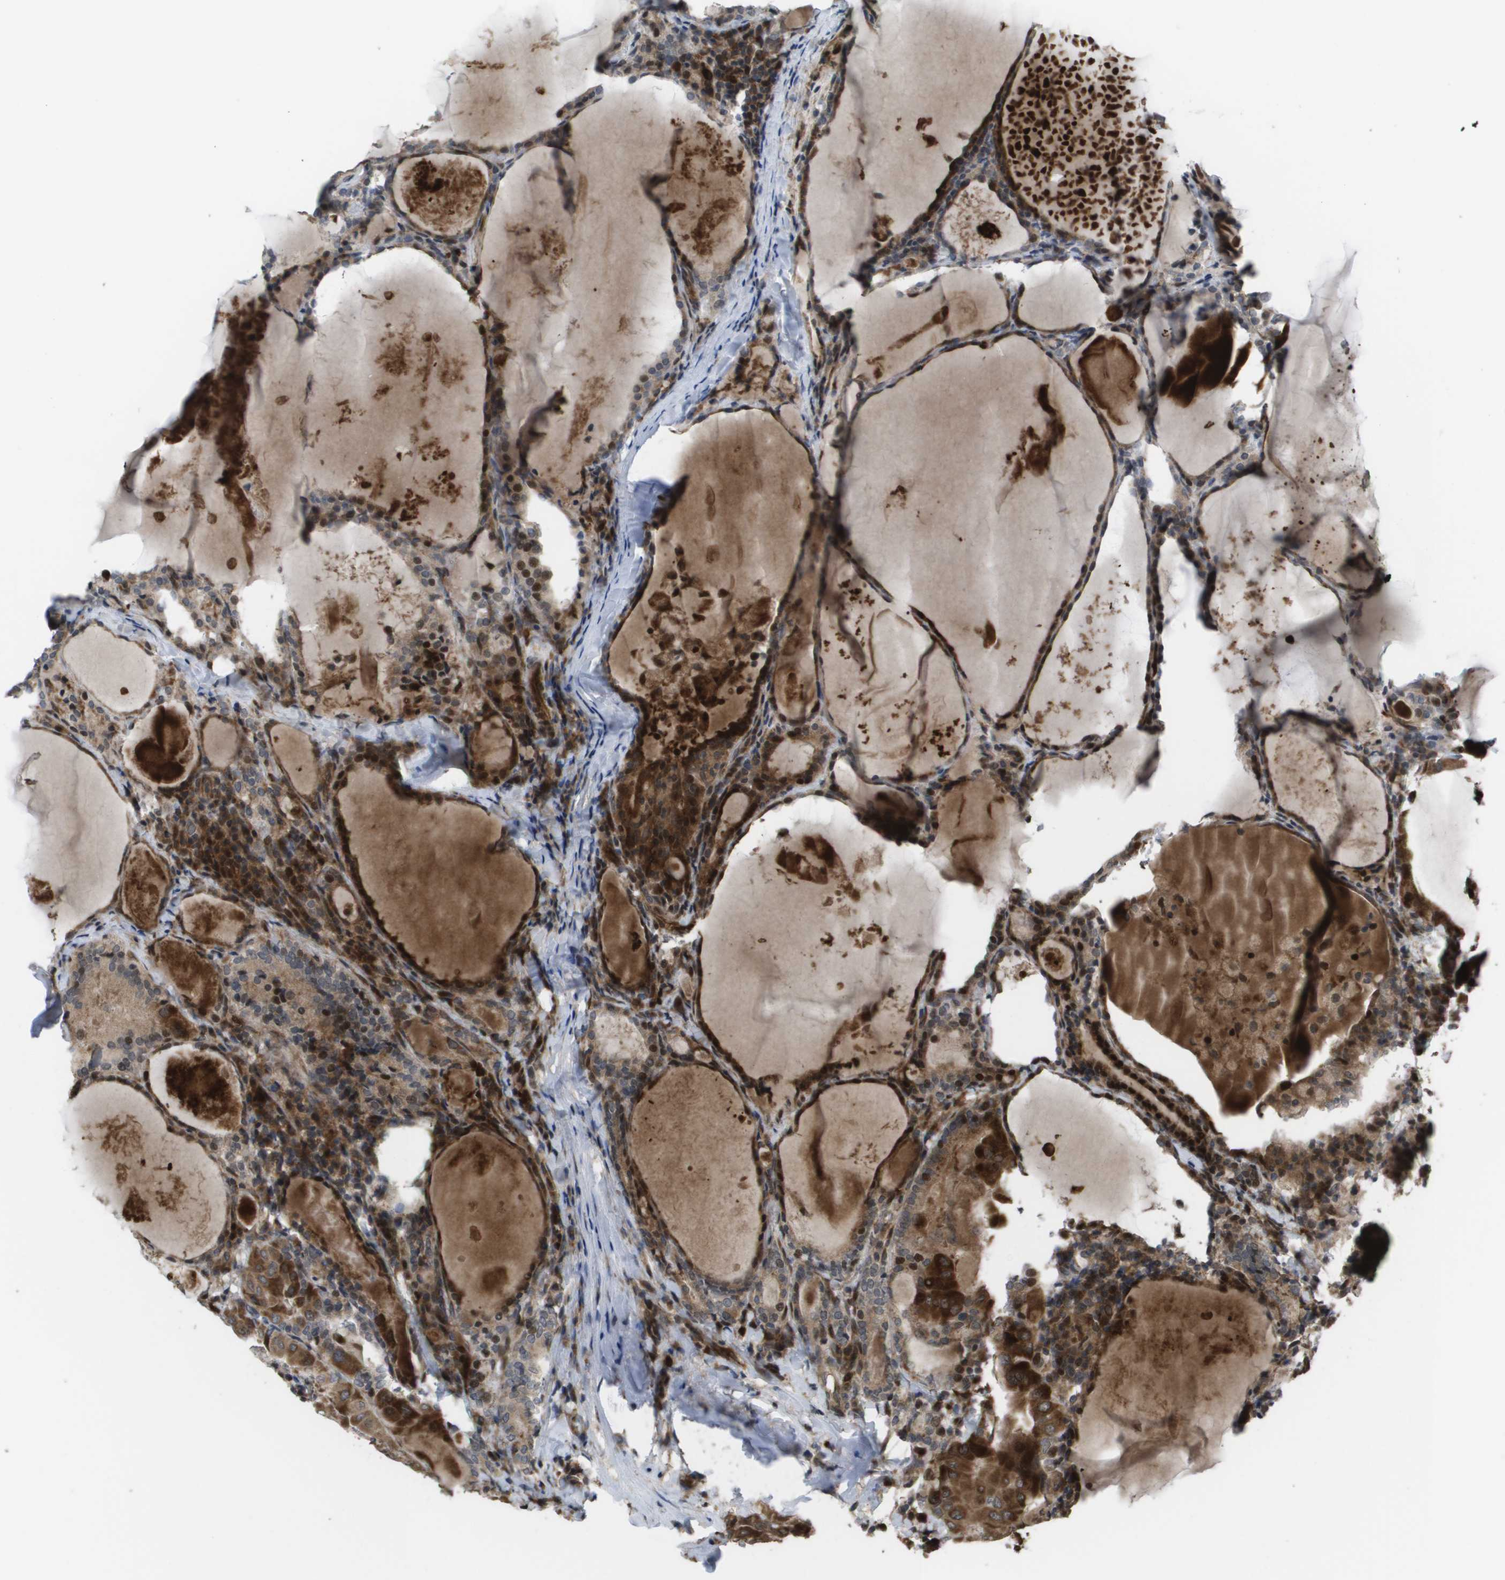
{"staining": {"intensity": "moderate", "quantity": ">75%", "location": "cytoplasmic/membranous,nuclear"}, "tissue": "thyroid cancer", "cell_type": "Tumor cells", "image_type": "cancer", "snomed": [{"axis": "morphology", "description": "Papillary adenocarcinoma, NOS"}, {"axis": "topography", "description": "Thyroid gland"}], "caption": "This photomicrograph shows immunohistochemistry (IHC) staining of human thyroid cancer (papillary adenocarcinoma), with medium moderate cytoplasmic/membranous and nuclear positivity in approximately >75% of tumor cells.", "gene": "AXIN2", "patient": {"sex": "female", "age": 42}}